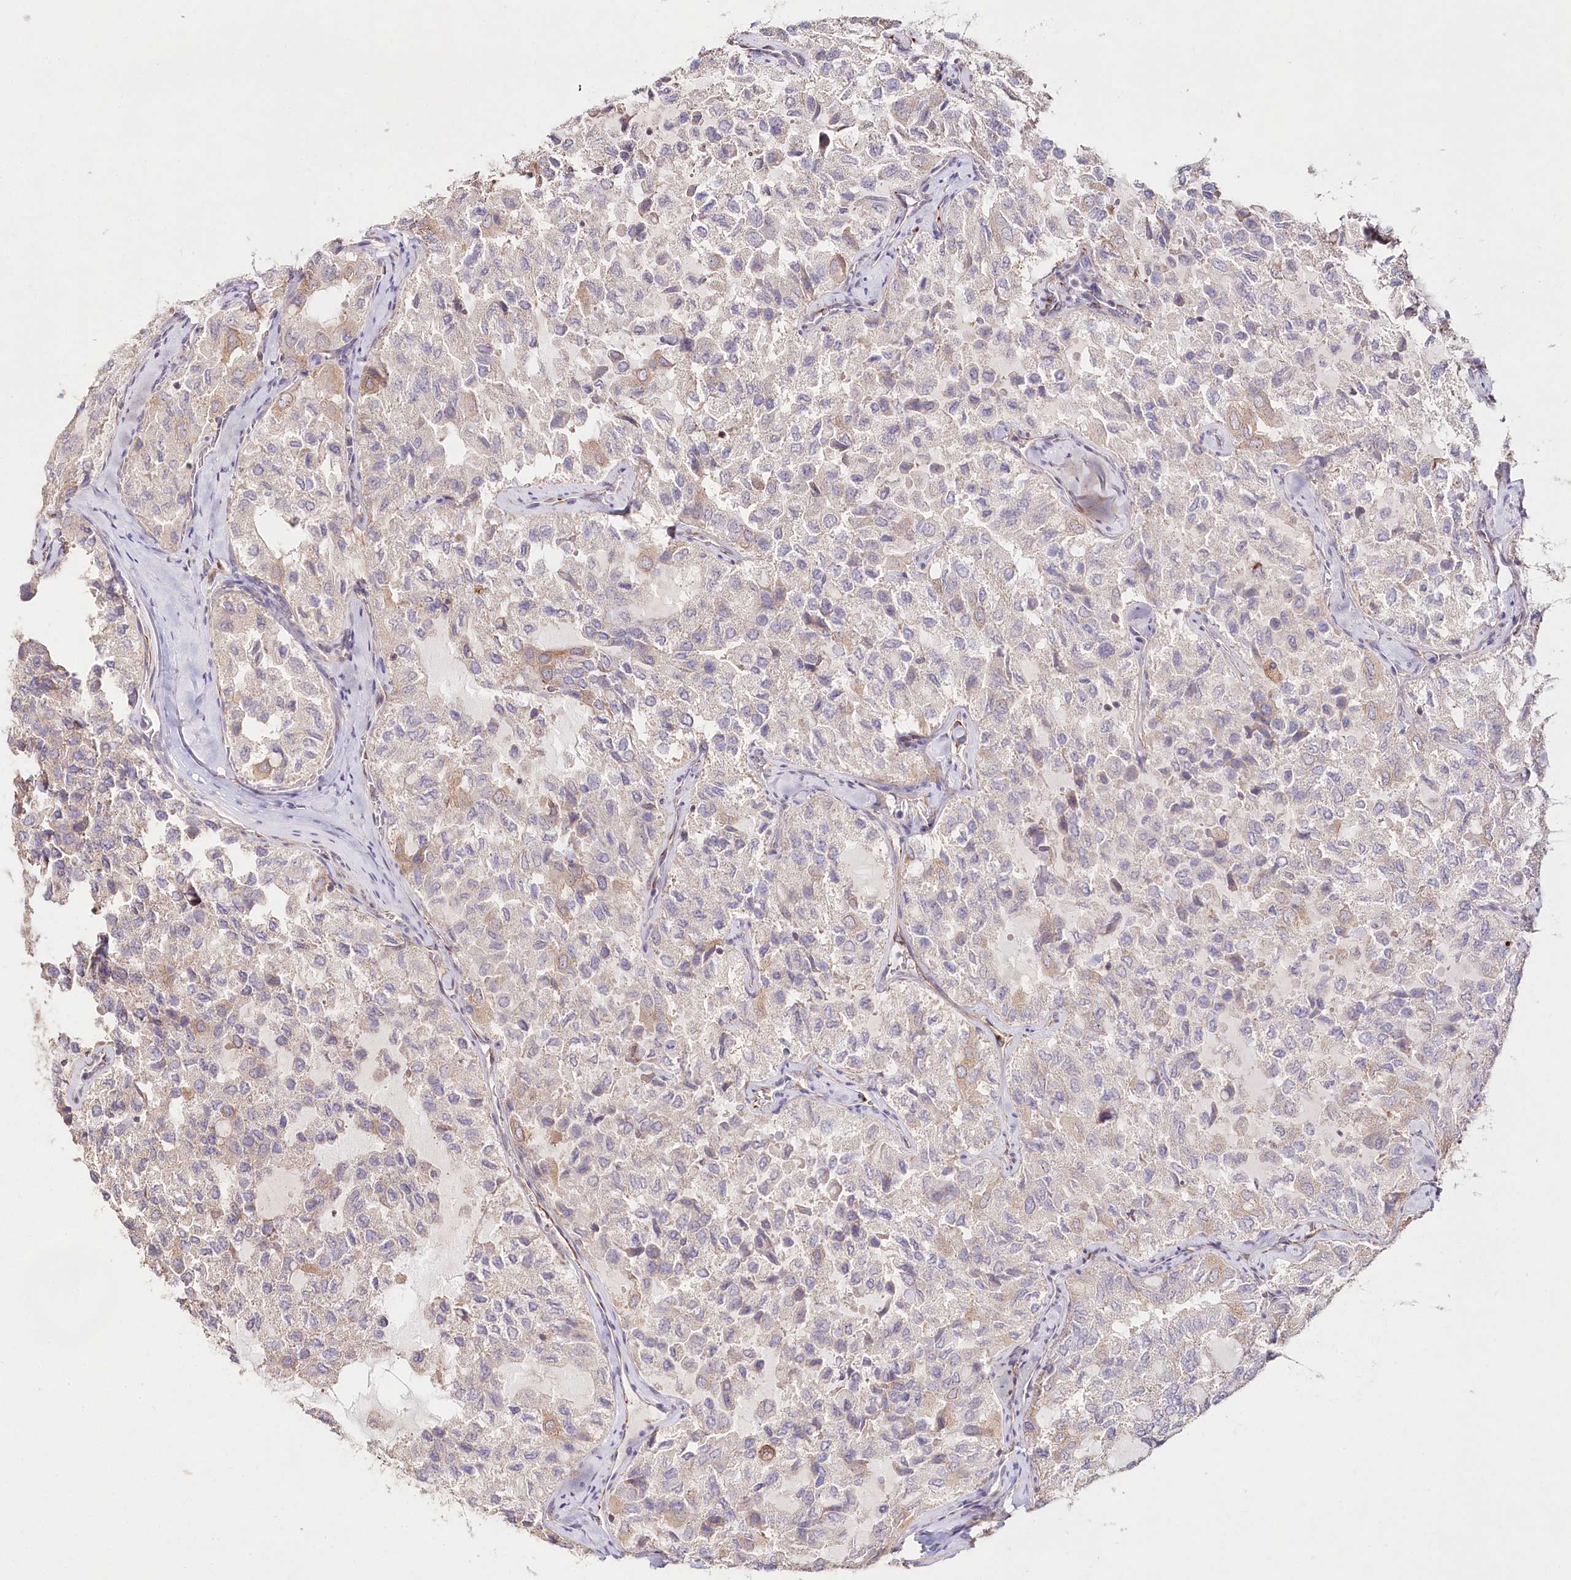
{"staining": {"intensity": "weak", "quantity": "25%-75%", "location": "cytoplasmic/membranous"}, "tissue": "thyroid cancer", "cell_type": "Tumor cells", "image_type": "cancer", "snomed": [{"axis": "morphology", "description": "Follicular adenoma carcinoma, NOS"}, {"axis": "topography", "description": "Thyroid gland"}], "caption": "DAB immunohistochemical staining of human thyroid cancer (follicular adenoma carcinoma) demonstrates weak cytoplasmic/membranous protein staining in about 25%-75% of tumor cells. Nuclei are stained in blue.", "gene": "DMXL1", "patient": {"sex": "male", "age": 75}}